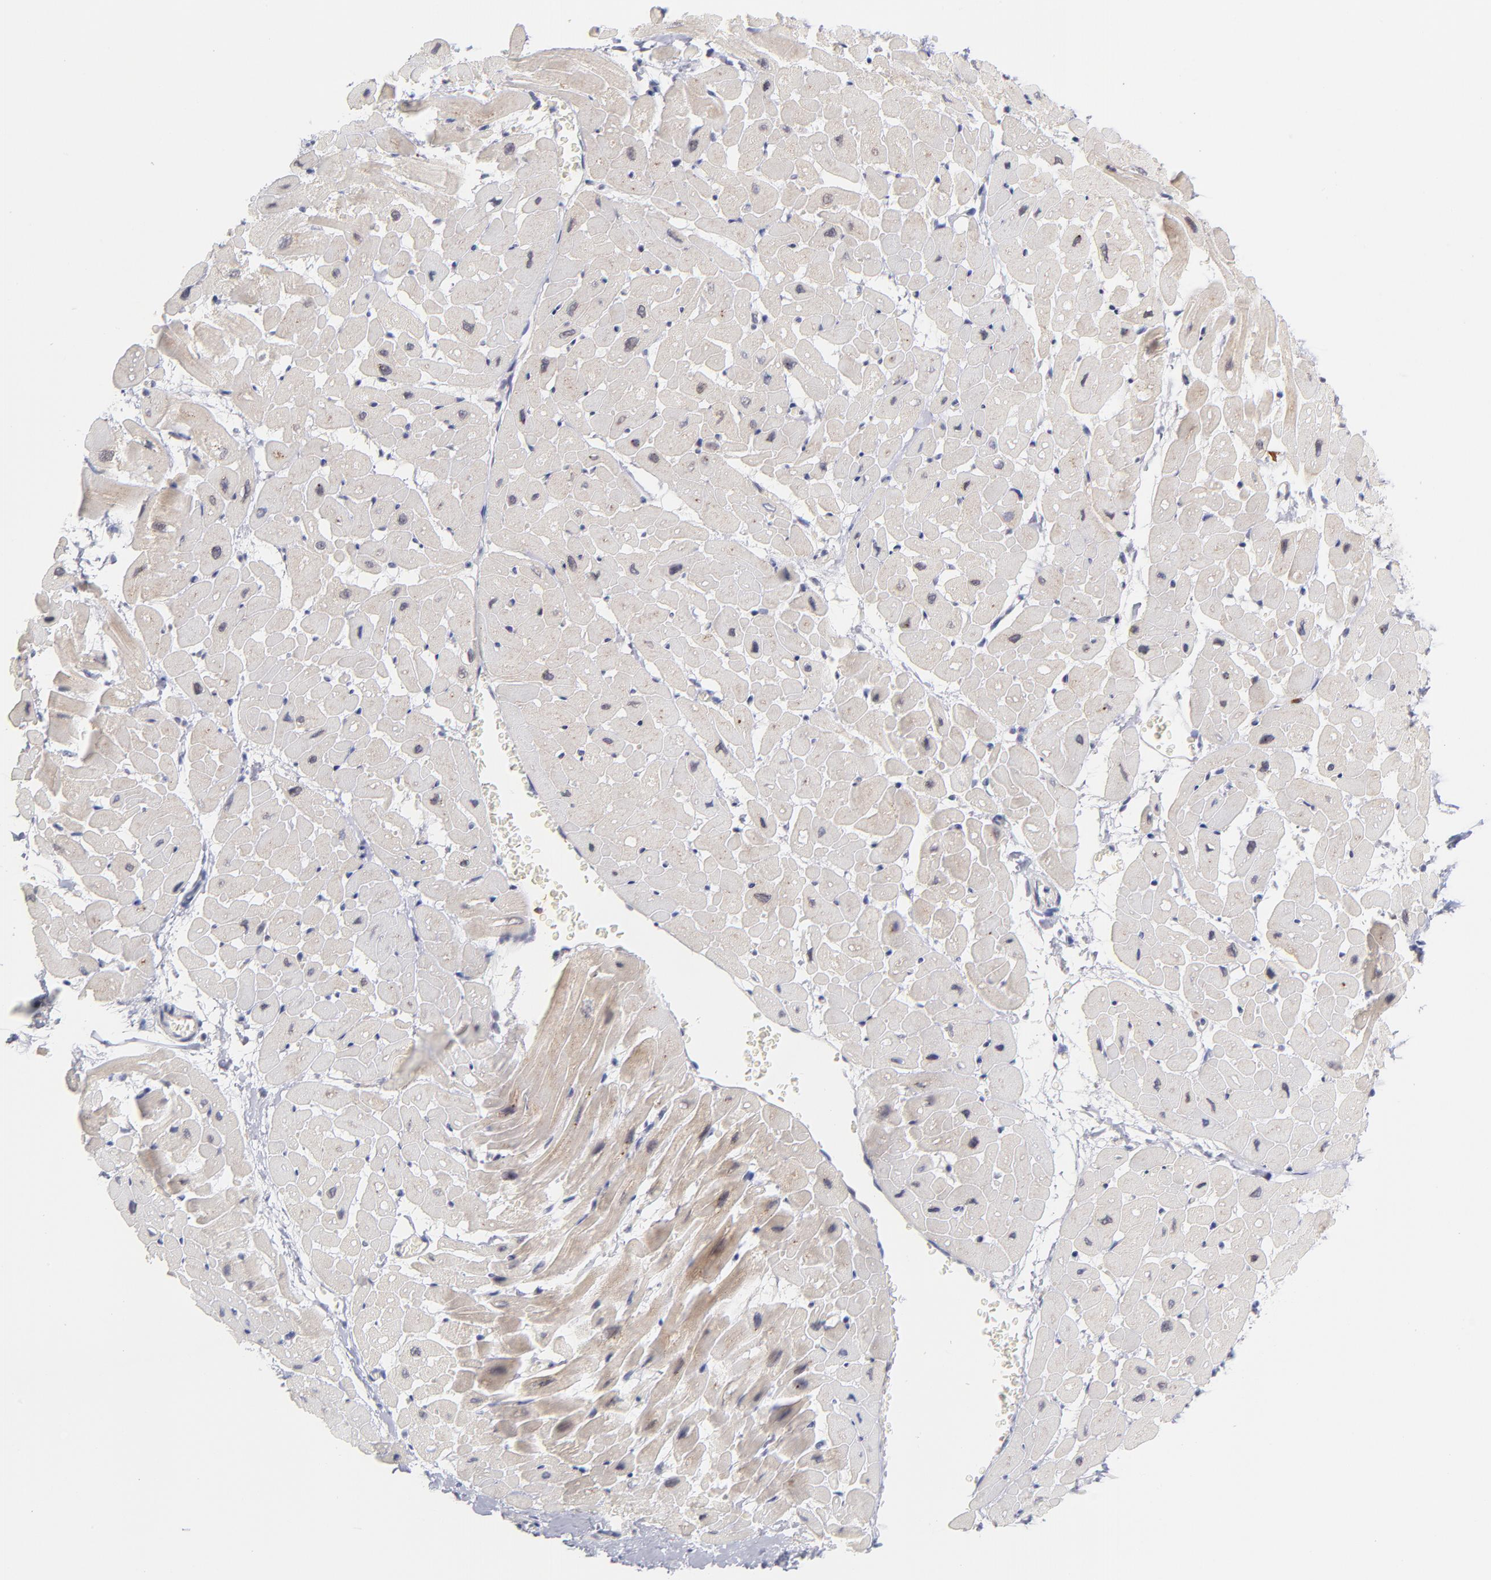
{"staining": {"intensity": "negative", "quantity": "none", "location": "none"}, "tissue": "heart muscle", "cell_type": "Cardiomyocytes", "image_type": "normal", "snomed": [{"axis": "morphology", "description": "Normal tissue, NOS"}, {"axis": "topography", "description": "Heart"}], "caption": "Protein analysis of normal heart muscle shows no significant staining in cardiomyocytes. The staining was performed using DAB (3,3'-diaminobenzidine) to visualize the protein expression in brown, while the nuclei were stained in blue with hematoxylin (Magnification: 20x).", "gene": "WSB1", "patient": {"sex": "male", "age": 45}}